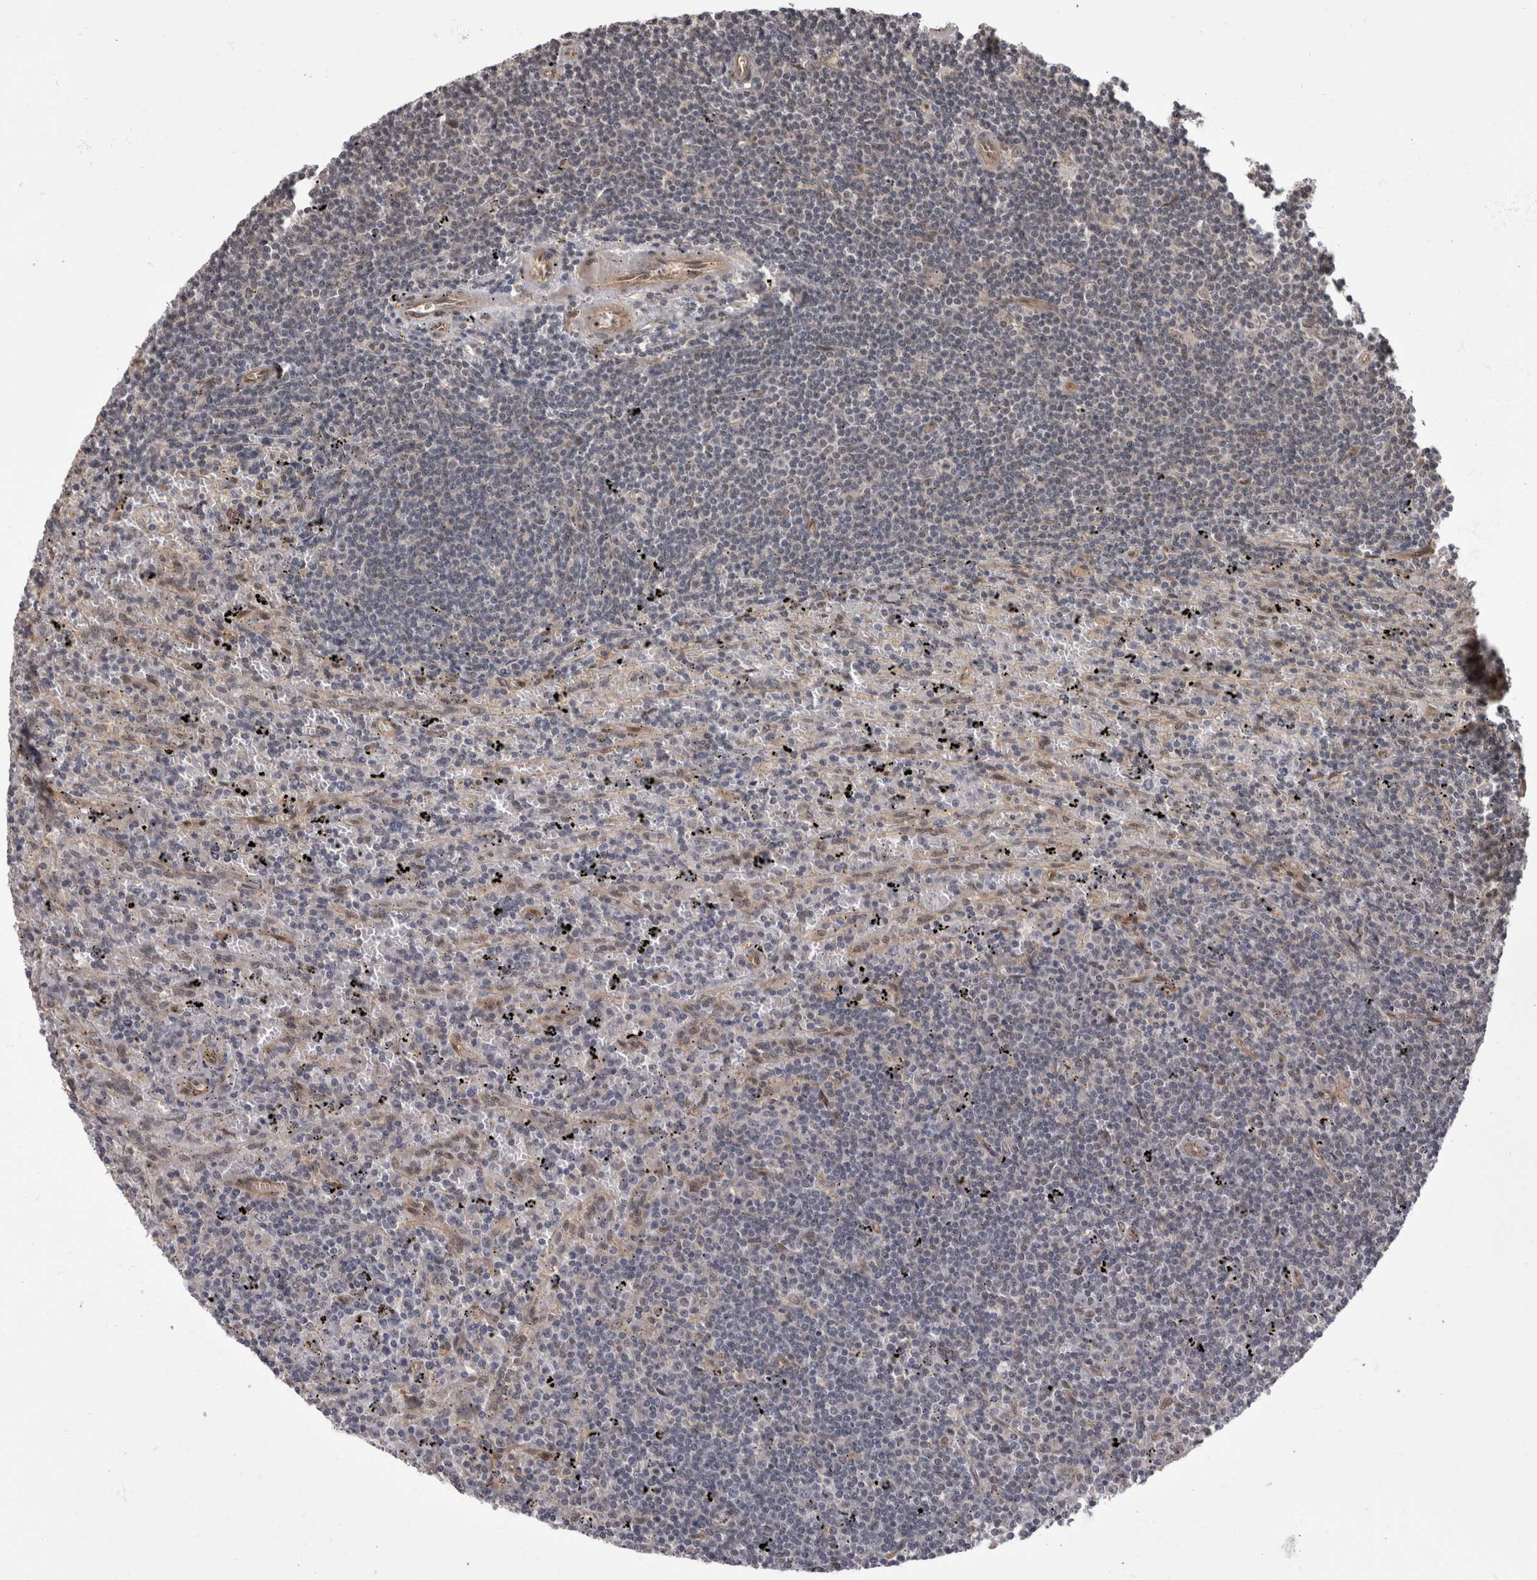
{"staining": {"intensity": "negative", "quantity": "none", "location": "none"}, "tissue": "lymphoma", "cell_type": "Tumor cells", "image_type": "cancer", "snomed": [{"axis": "morphology", "description": "Malignant lymphoma, non-Hodgkin's type, Low grade"}, {"axis": "topography", "description": "Spleen"}], "caption": "Tumor cells are negative for brown protein staining in lymphoma.", "gene": "AKT3", "patient": {"sex": "male", "age": 76}}